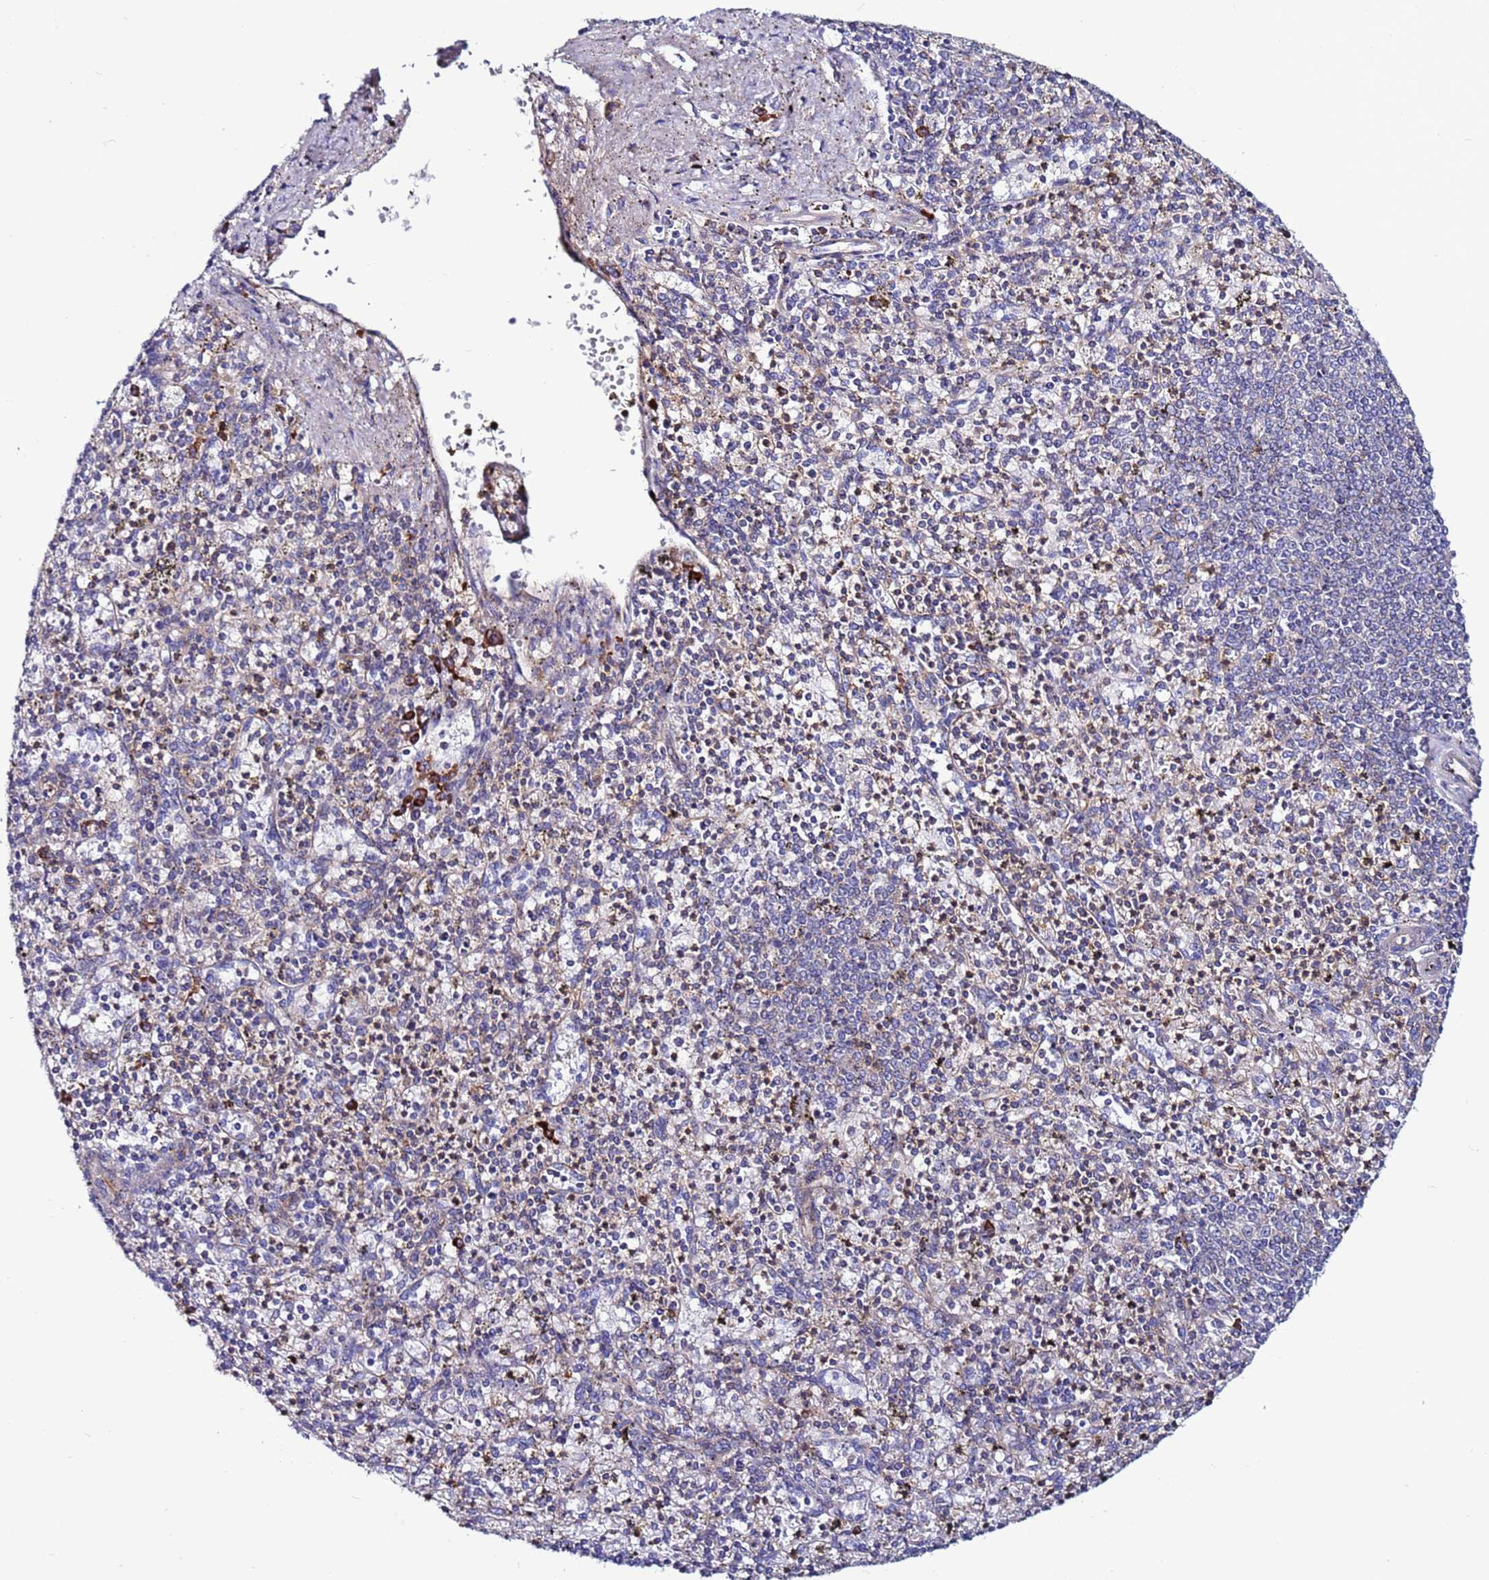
{"staining": {"intensity": "negative", "quantity": "none", "location": "none"}, "tissue": "spleen", "cell_type": "Cells in red pulp", "image_type": "normal", "snomed": [{"axis": "morphology", "description": "Normal tissue, NOS"}, {"axis": "topography", "description": "Spleen"}], "caption": "DAB (3,3'-diaminobenzidine) immunohistochemical staining of benign human spleen displays no significant staining in cells in red pulp.", "gene": "EFCAB8", "patient": {"sex": "male", "age": 72}}